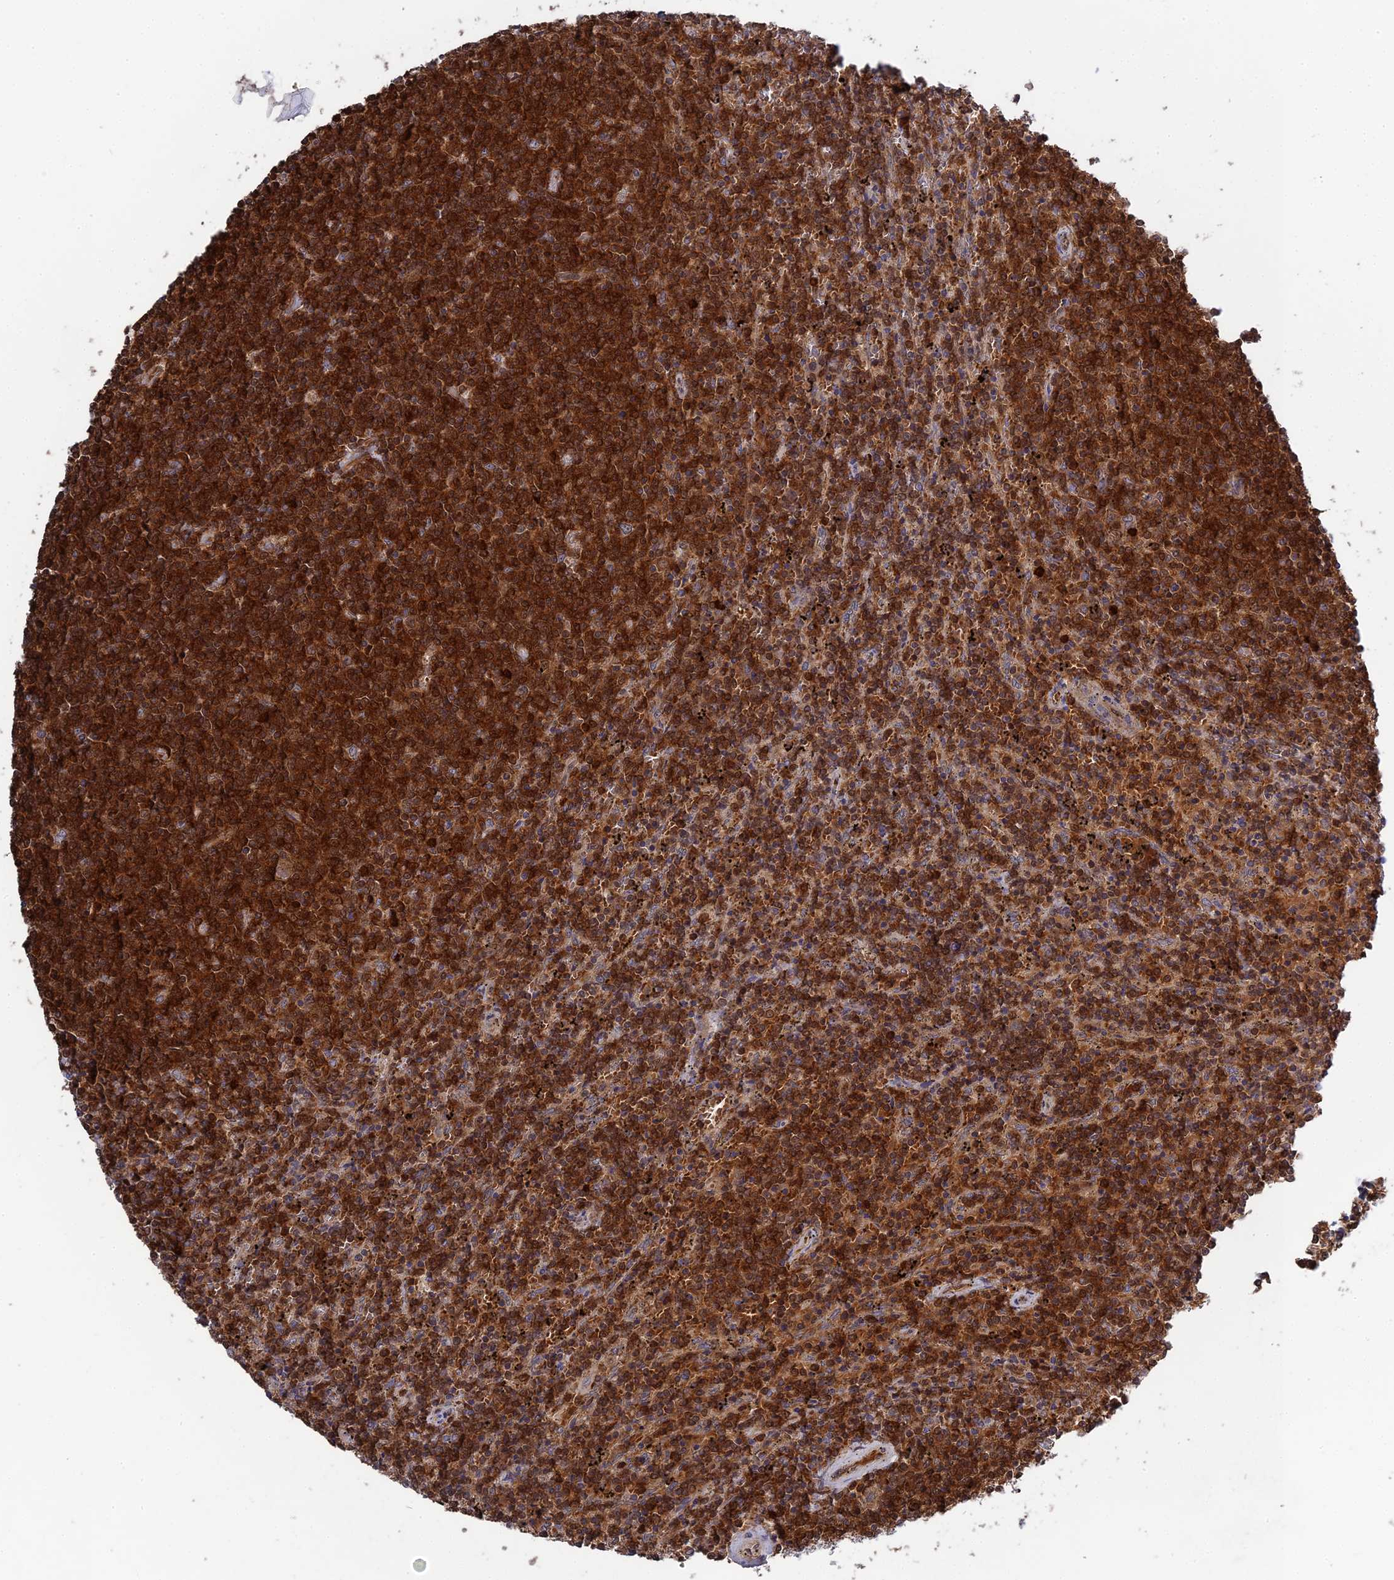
{"staining": {"intensity": "strong", "quantity": ">75%", "location": "cytoplasmic/membranous"}, "tissue": "lymphoma", "cell_type": "Tumor cells", "image_type": "cancer", "snomed": [{"axis": "morphology", "description": "Malignant lymphoma, non-Hodgkin's type, Low grade"}, {"axis": "topography", "description": "Spleen"}], "caption": "This micrograph reveals IHC staining of human malignant lymphoma, non-Hodgkin's type (low-grade), with high strong cytoplasmic/membranous staining in about >75% of tumor cells.", "gene": "RPIA", "patient": {"sex": "female", "age": 50}}